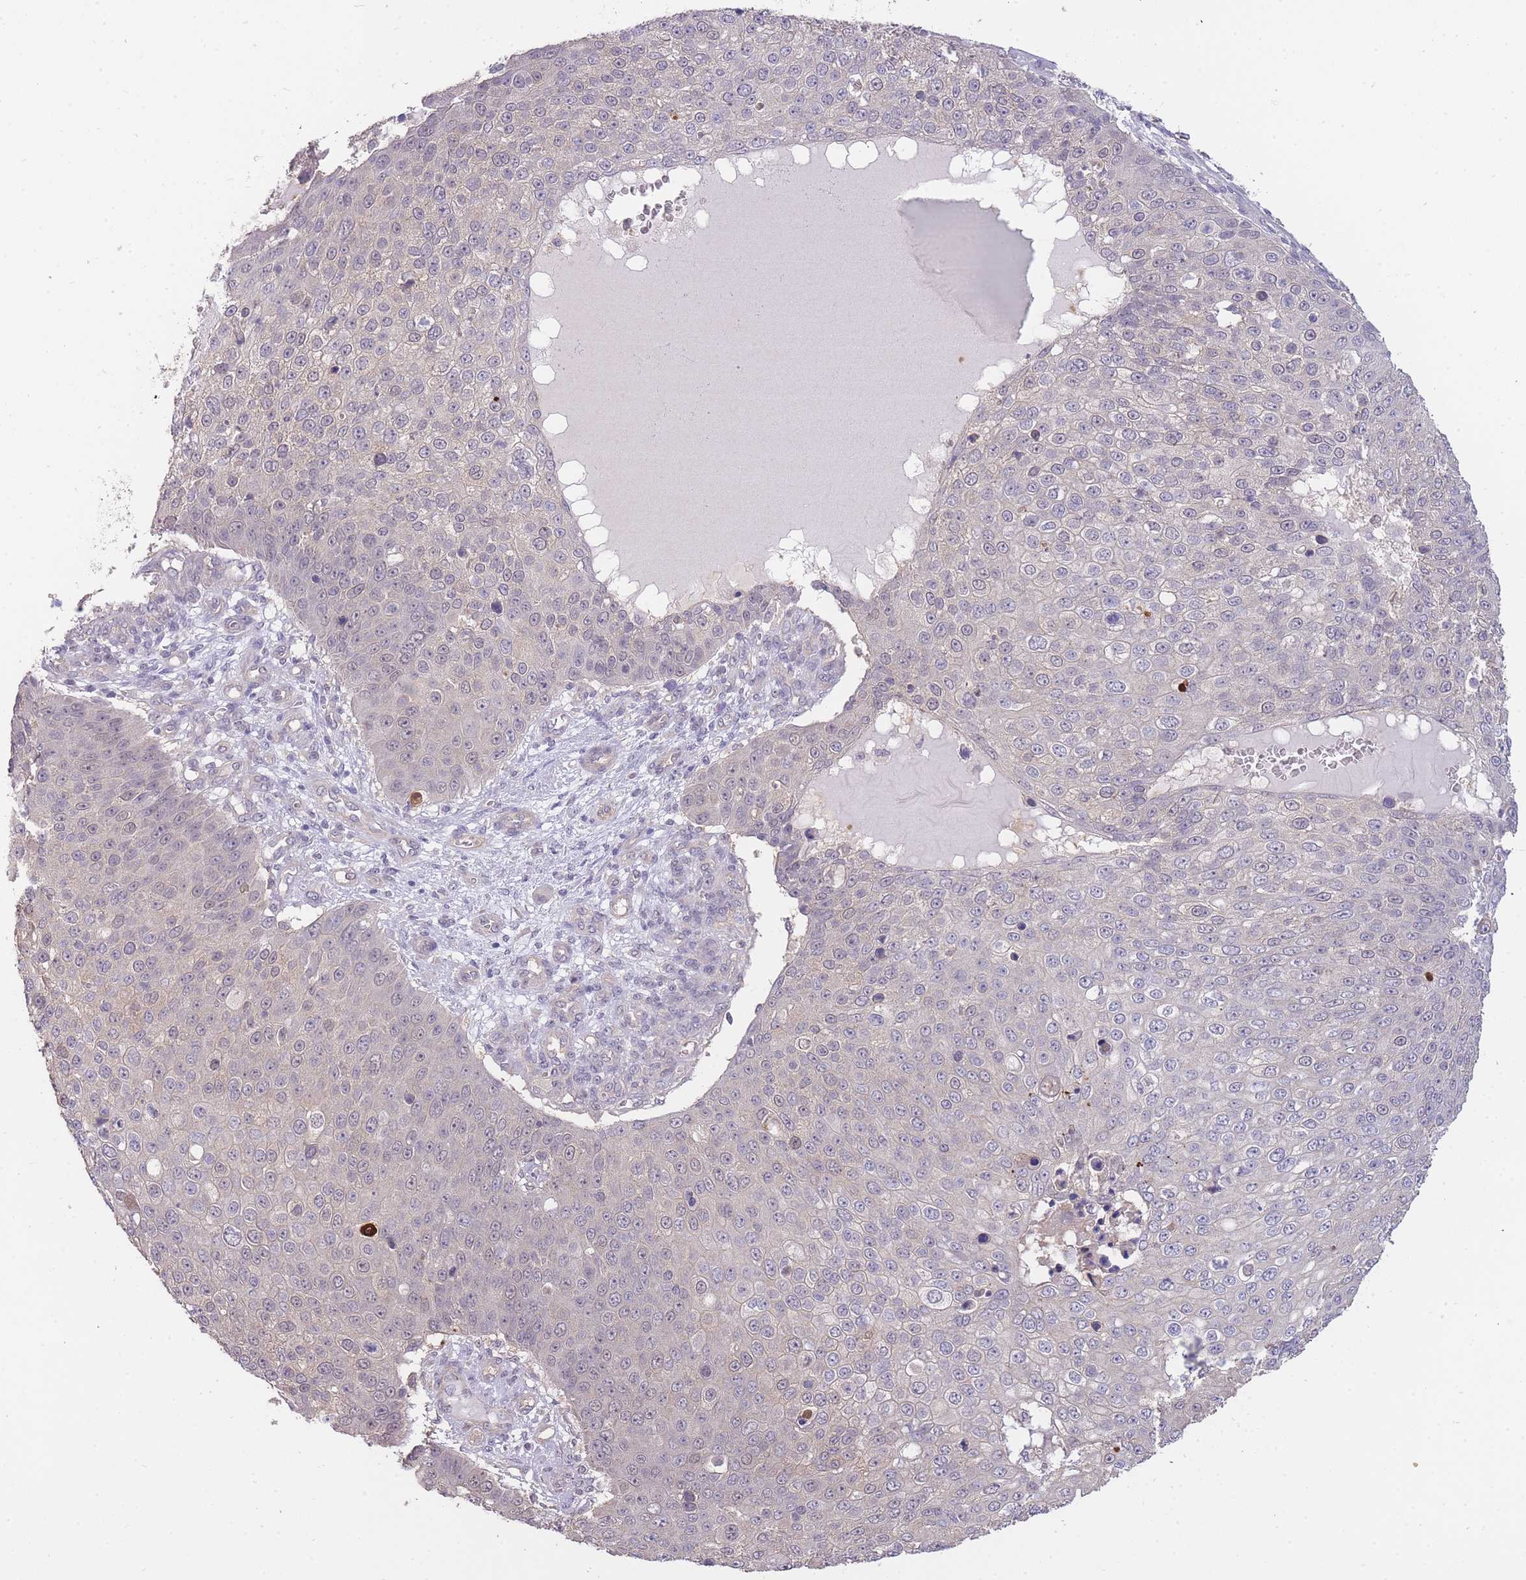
{"staining": {"intensity": "negative", "quantity": "none", "location": "none"}, "tissue": "skin cancer", "cell_type": "Tumor cells", "image_type": "cancer", "snomed": [{"axis": "morphology", "description": "Squamous cell carcinoma, NOS"}, {"axis": "topography", "description": "Skin"}], "caption": "DAB immunohistochemical staining of human skin cancer (squamous cell carcinoma) demonstrates no significant positivity in tumor cells.", "gene": "SMC6", "patient": {"sex": "male", "age": 71}}